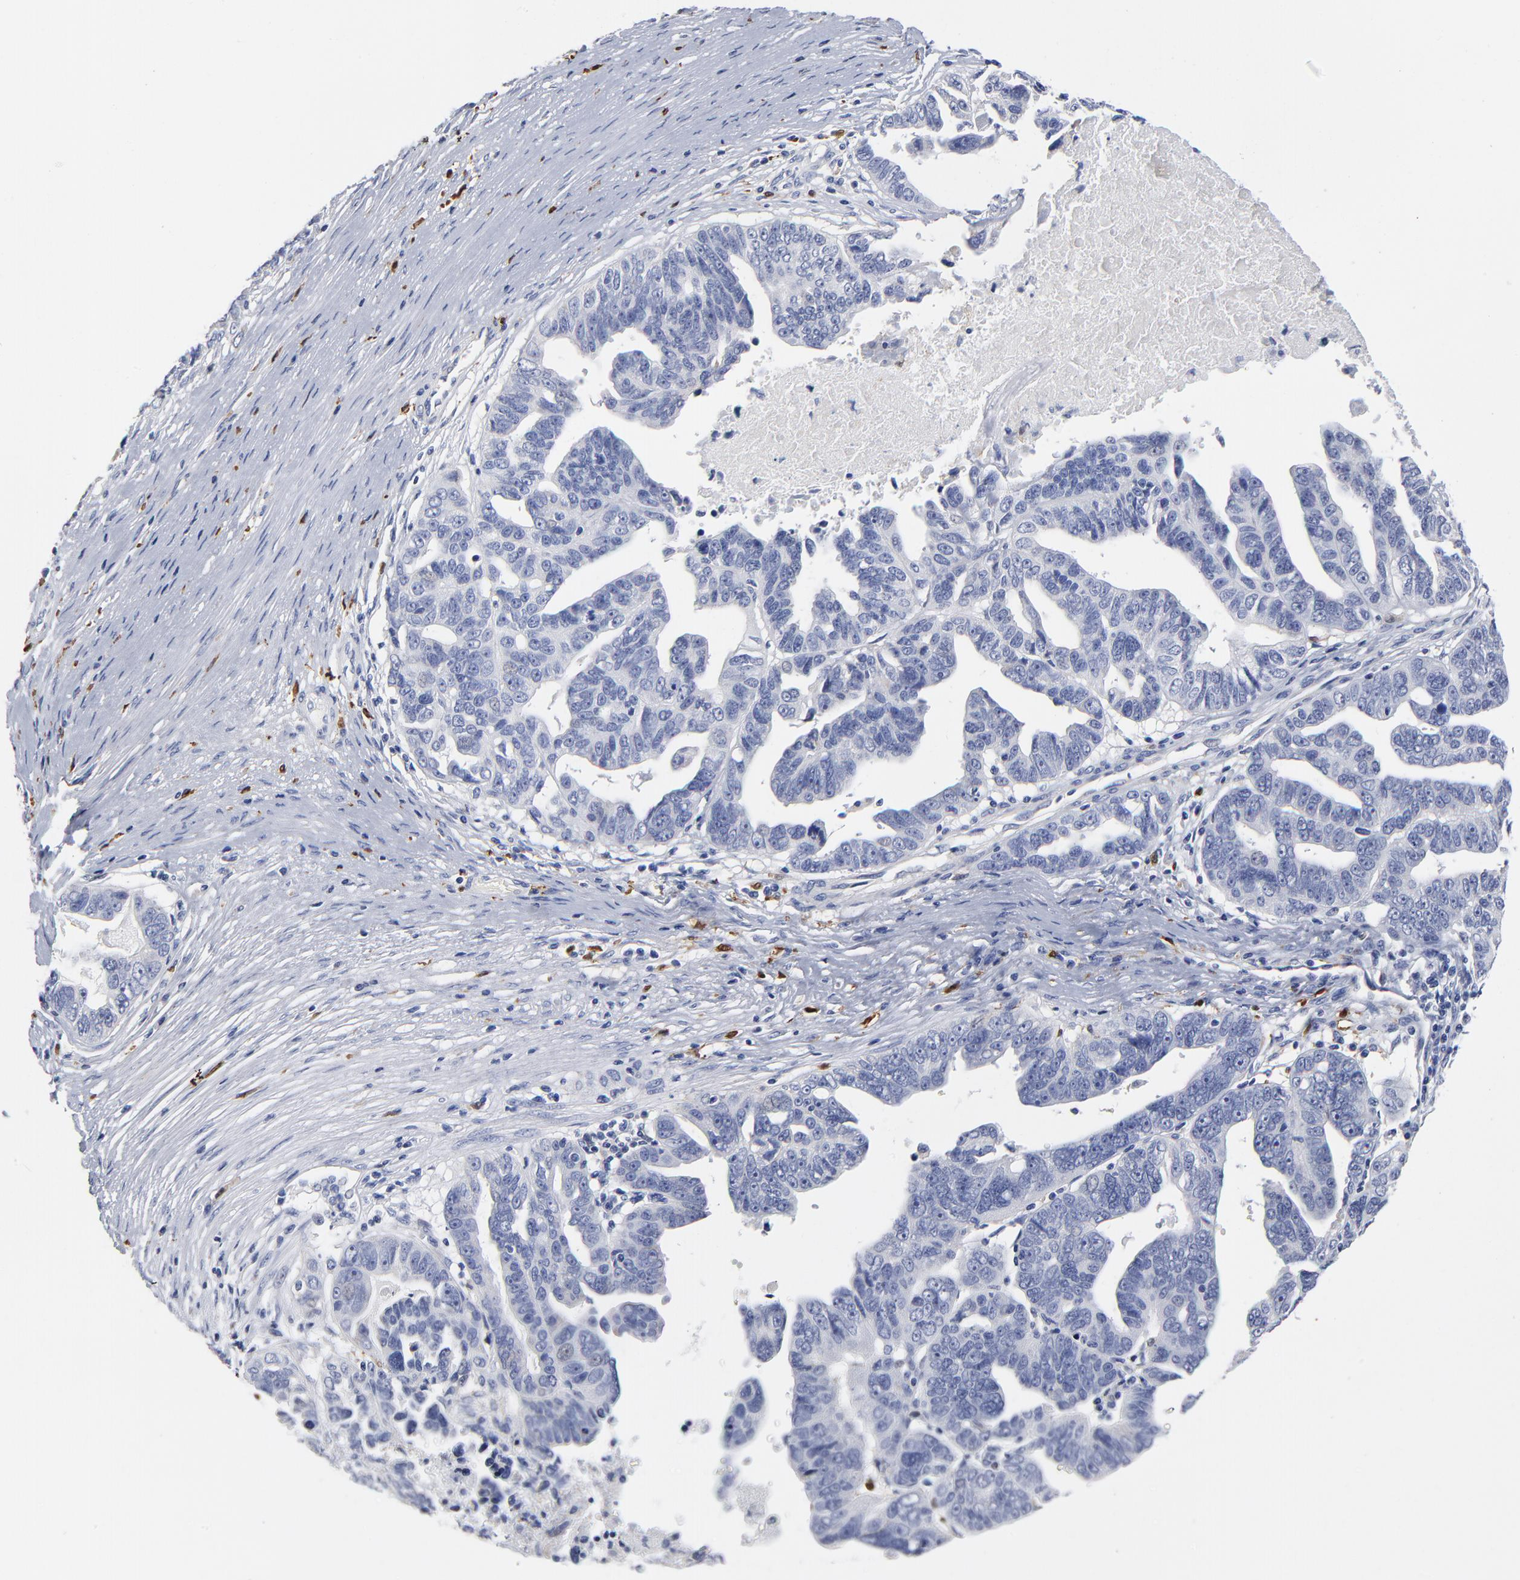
{"staining": {"intensity": "negative", "quantity": "none", "location": "none"}, "tissue": "ovarian cancer", "cell_type": "Tumor cells", "image_type": "cancer", "snomed": [{"axis": "morphology", "description": "Carcinoma, endometroid"}, {"axis": "morphology", "description": "Cystadenocarcinoma, serous, NOS"}, {"axis": "topography", "description": "Ovary"}], "caption": "DAB immunohistochemical staining of endometroid carcinoma (ovarian) shows no significant positivity in tumor cells.", "gene": "PTP4A1", "patient": {"sex": "female", "age": 45}}